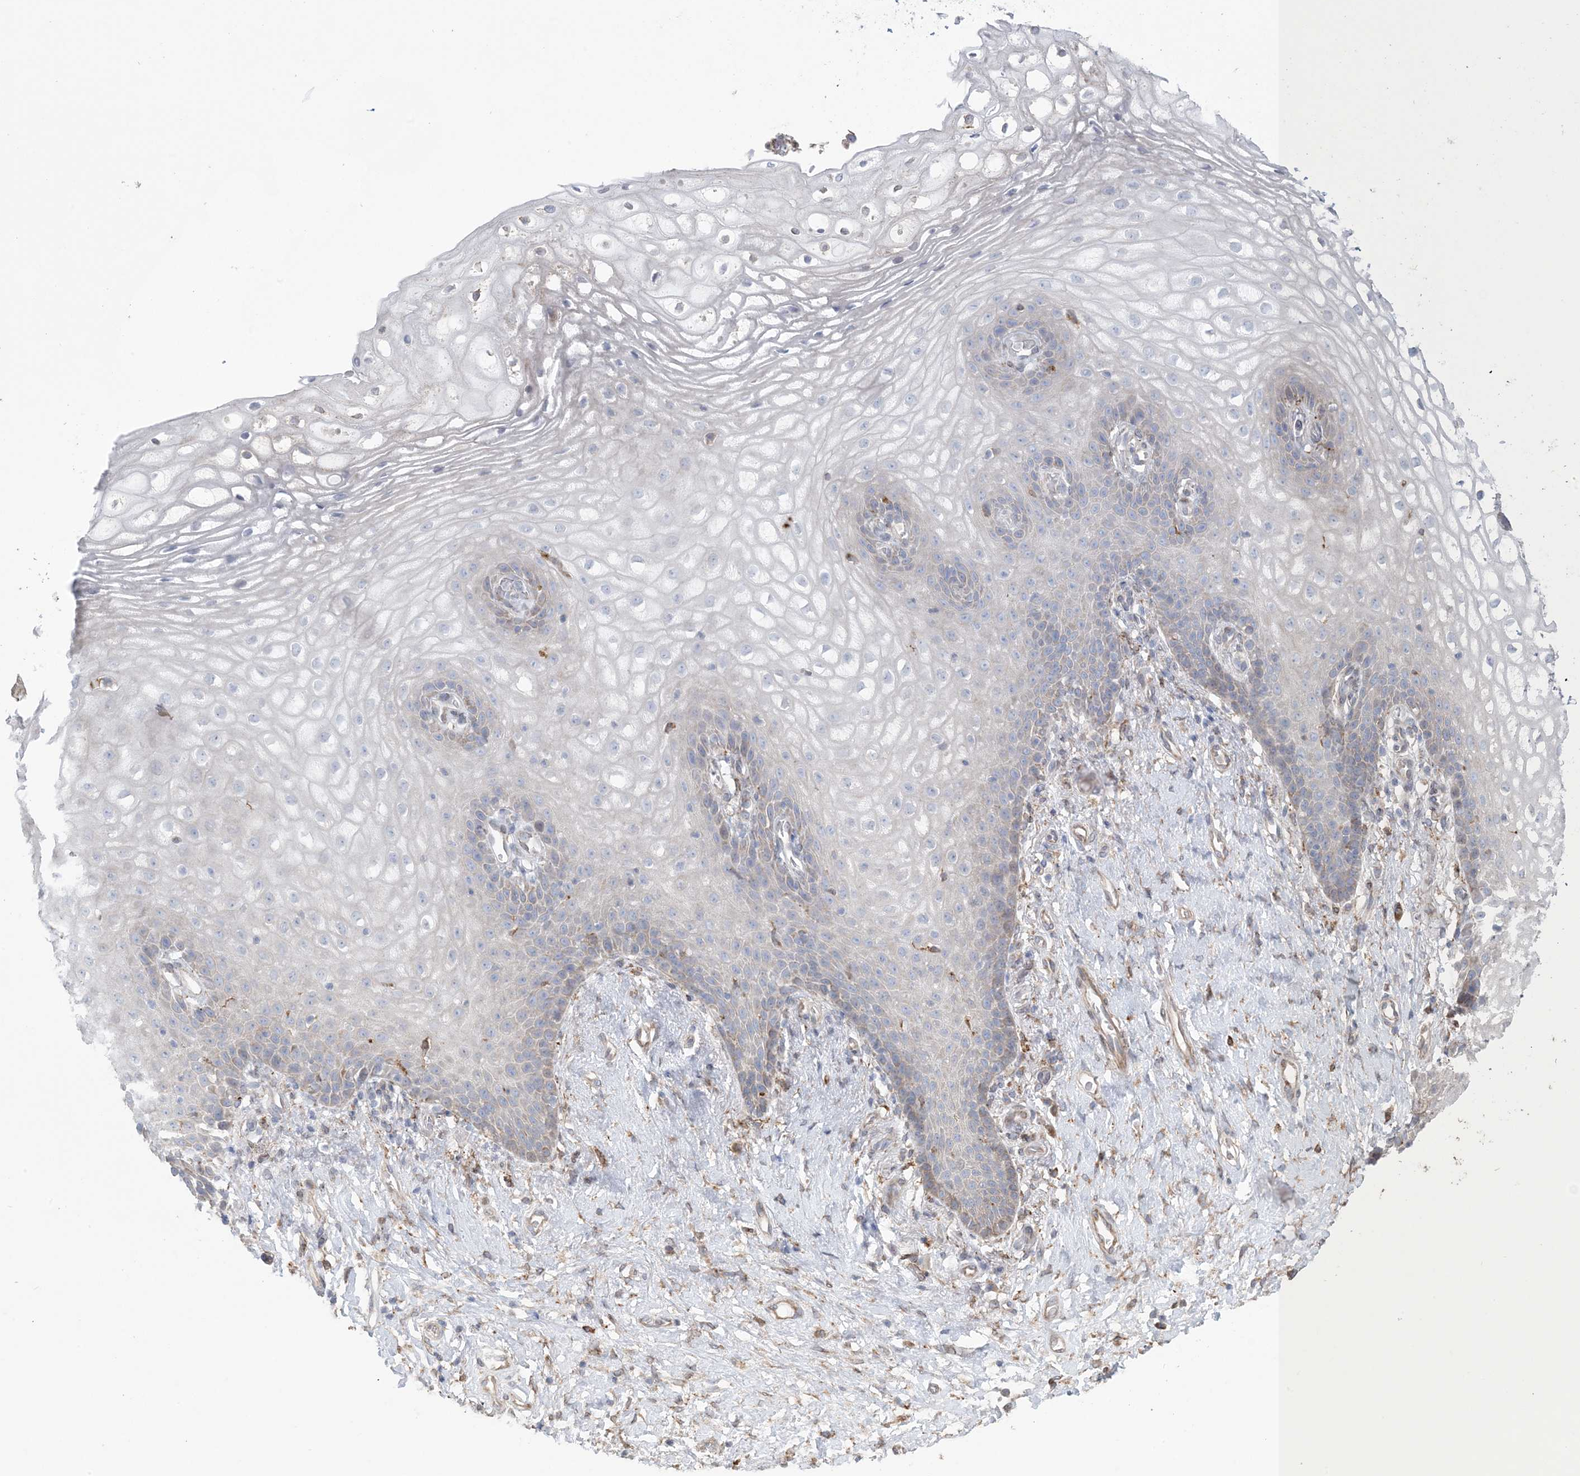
{"staining": {"intensity": "negative", "quantity": "none", "location": "none"}, "tissue": "vagina", "cell_type": "Squamous epithelial cells", "image_type": "normal", "snomed": [{"axis": "morphology", "description": "Normal tissue, NOS"}, {"axis": "topography", "description": "Vagina"}], "caption": "Immunohistochemistry image of normal vagina: human vagina stained with DAB demonstrates no significant protein positivity in squamous epithelial cells.", "gene": "SHANK1", "patient": {"sex": "female", "age": 60}}